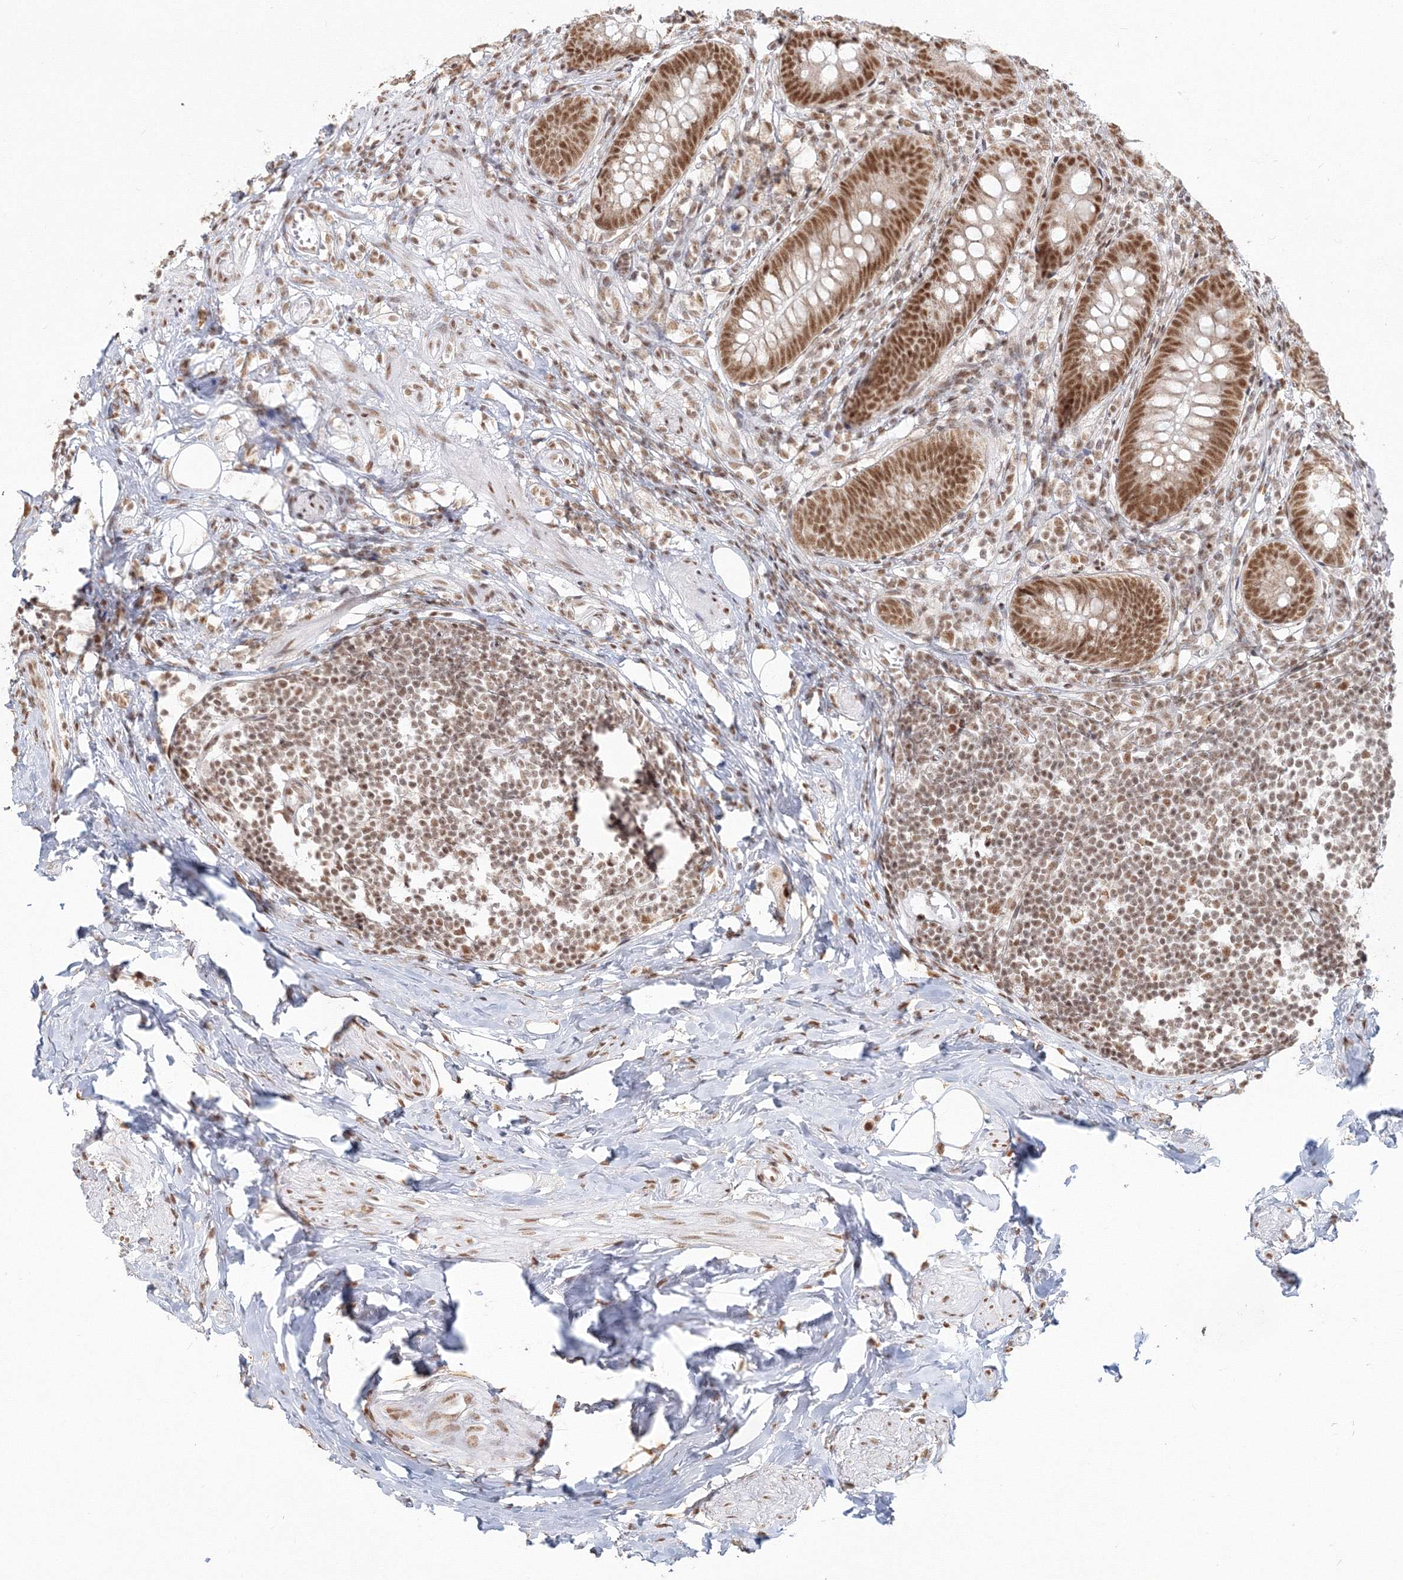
{"staining": {"intensity": "moderate", "quantity": ">75%", "location": "nuclear"}, "tissue": "appendix", "cell_type": "Glandular cells", "image_type": "normal", "snomed": [{"axis": "morphology", "description": "Normal tissue, NOS"}, {"axis": "topography", "description": "Appendix"}], "caption": "Moderate nuclear protein staining is present in approximately >75% of glandular cells in appendix. The staining was performed using DAB (3,3'-diaminobenzidine), with brown indicating positive protein expression. Nuclei are stained blue with hematoxylin.", "gene": "PPP4R2", "patient": {"sex": "female", "age": 62}}